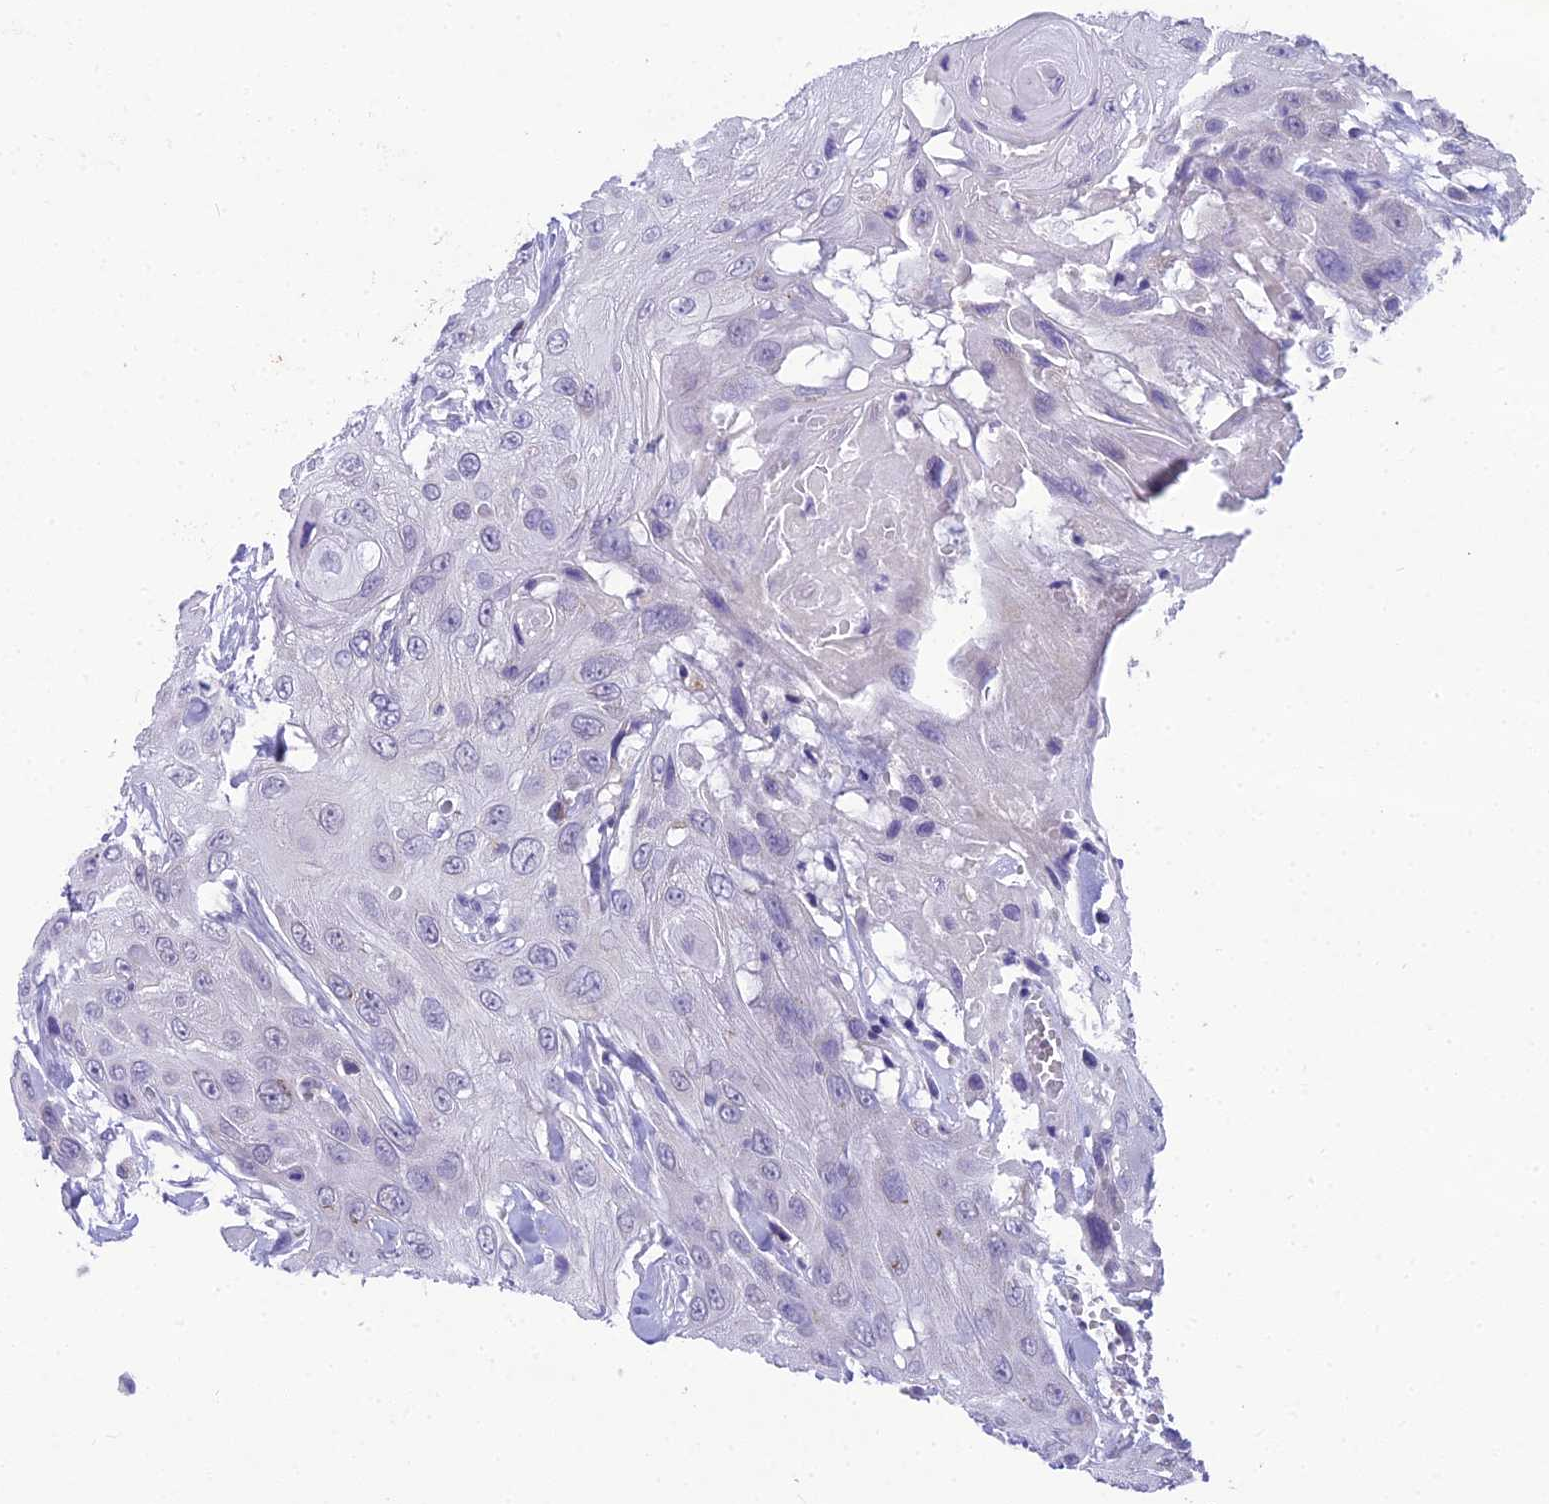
{"staining": {"intensity": "negative", "quantity": "none", "location": "none"}, "tissue": "head and neck cancer", "cell_type": "Tumor cells", "image_type": "cancer", "snomed": [{"axis": "morphology", "description": "Squamous cell carcinoma, NOS"}, {"axis": "topography", "description": "Head-Neck"}], "caption": "Immunohistochemical staining of human squamous cell carcinoma (head and neck) demonstrates no significant positivity in tumor cells.", "gene": "MIIP", "patient": {"sex": "male", "age": 81}}